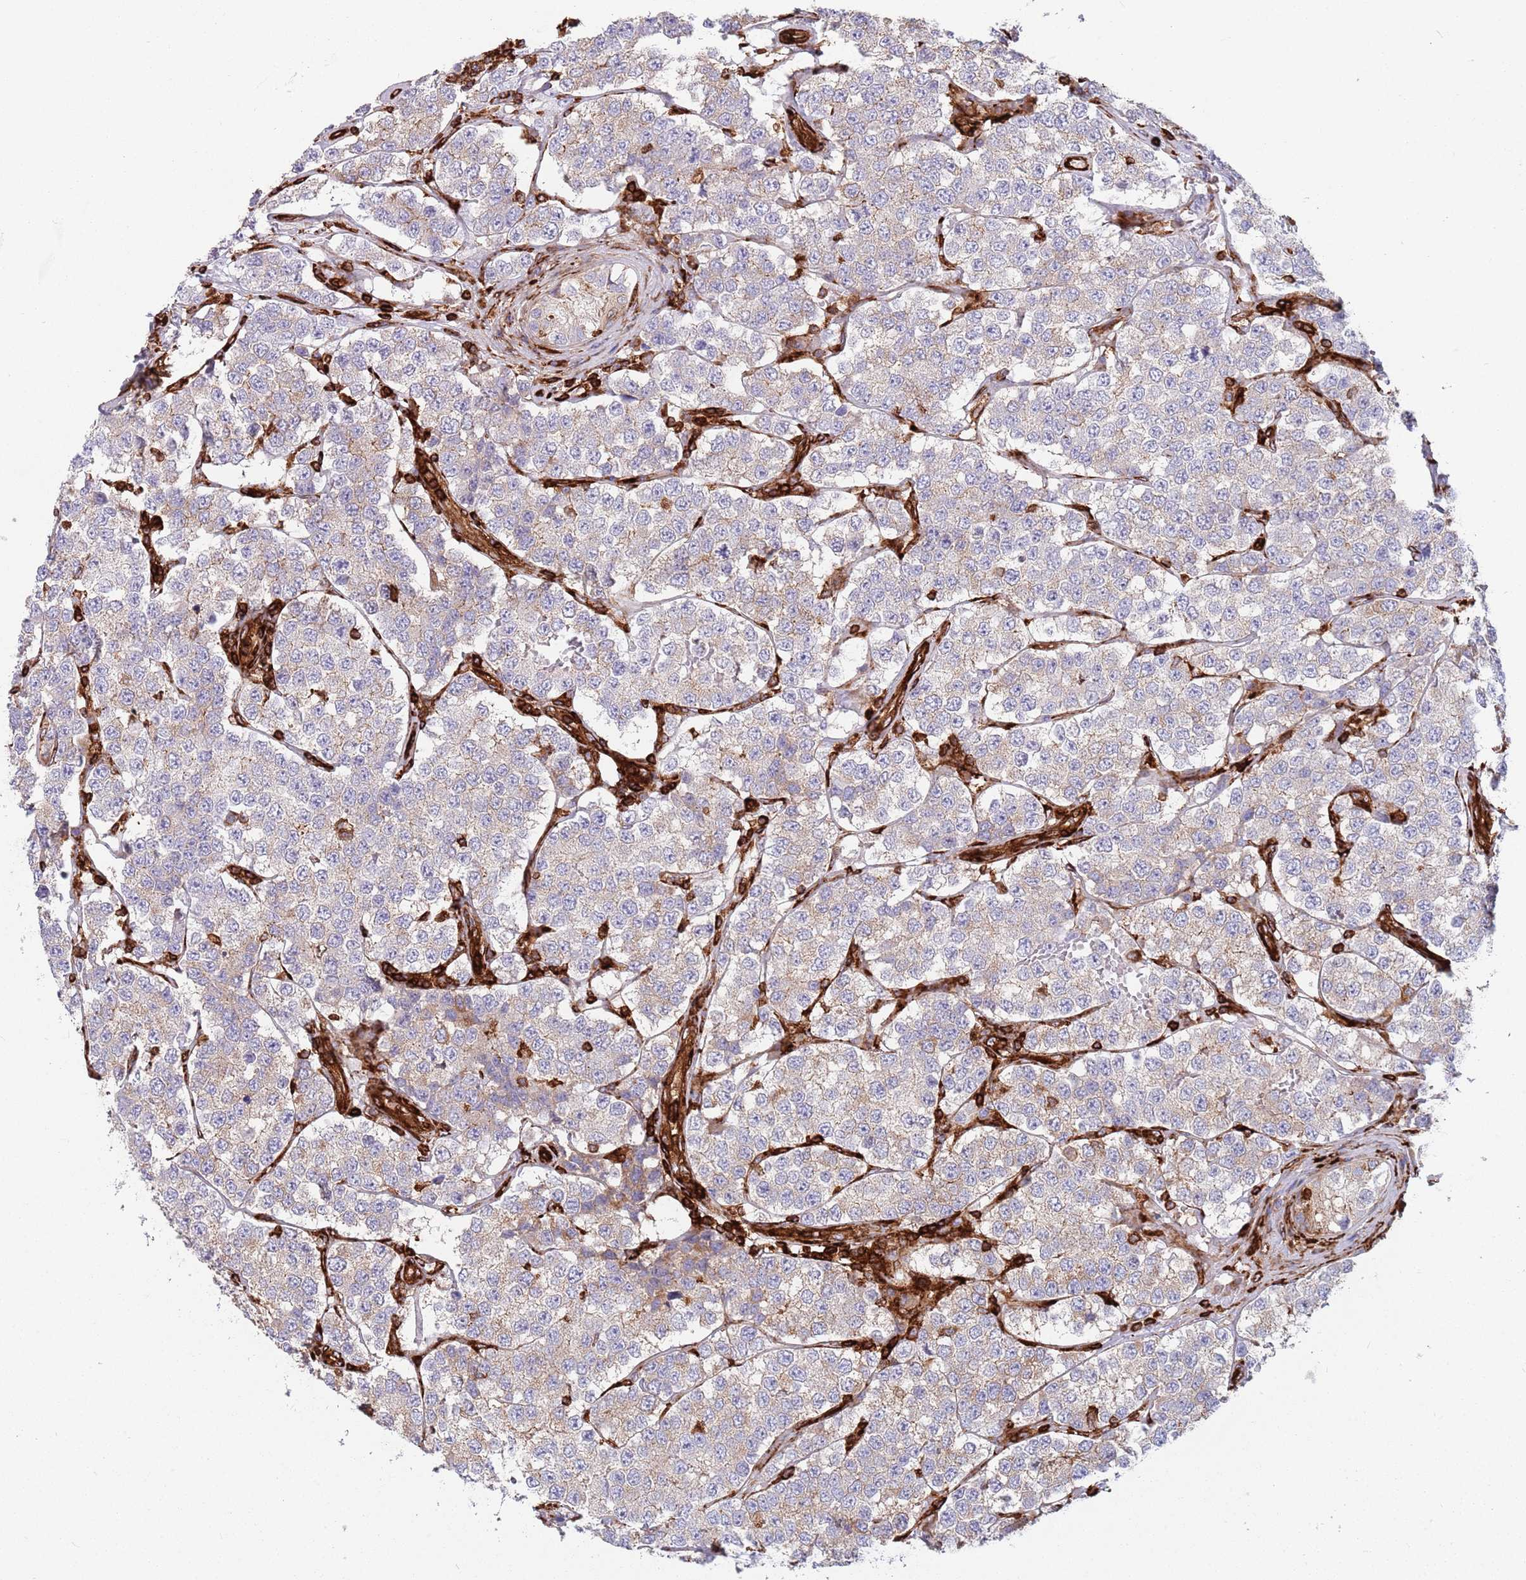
{"staining": {"intensity": "weak", "quantity": "25%-75%", "location": "cytoplasmic/membranous"}, "tissue": "testis cancer", "cell_type": "Tumor cells", "image_type": "cancer", "snomed": [{"axis": "morphology", "description": "Seminoma, NOS"}, {"axis": "topography", "description": "Testis"}], "caption": "The micrograph demonstrates immunohistochemical staining of testis seminoma. There is weak cytoplasmic/membranous expression is seen in approximately 25%-75% of tumor cells.", "gene": "KBTBD7", "patient": {"sex": "male", "age": 34}}